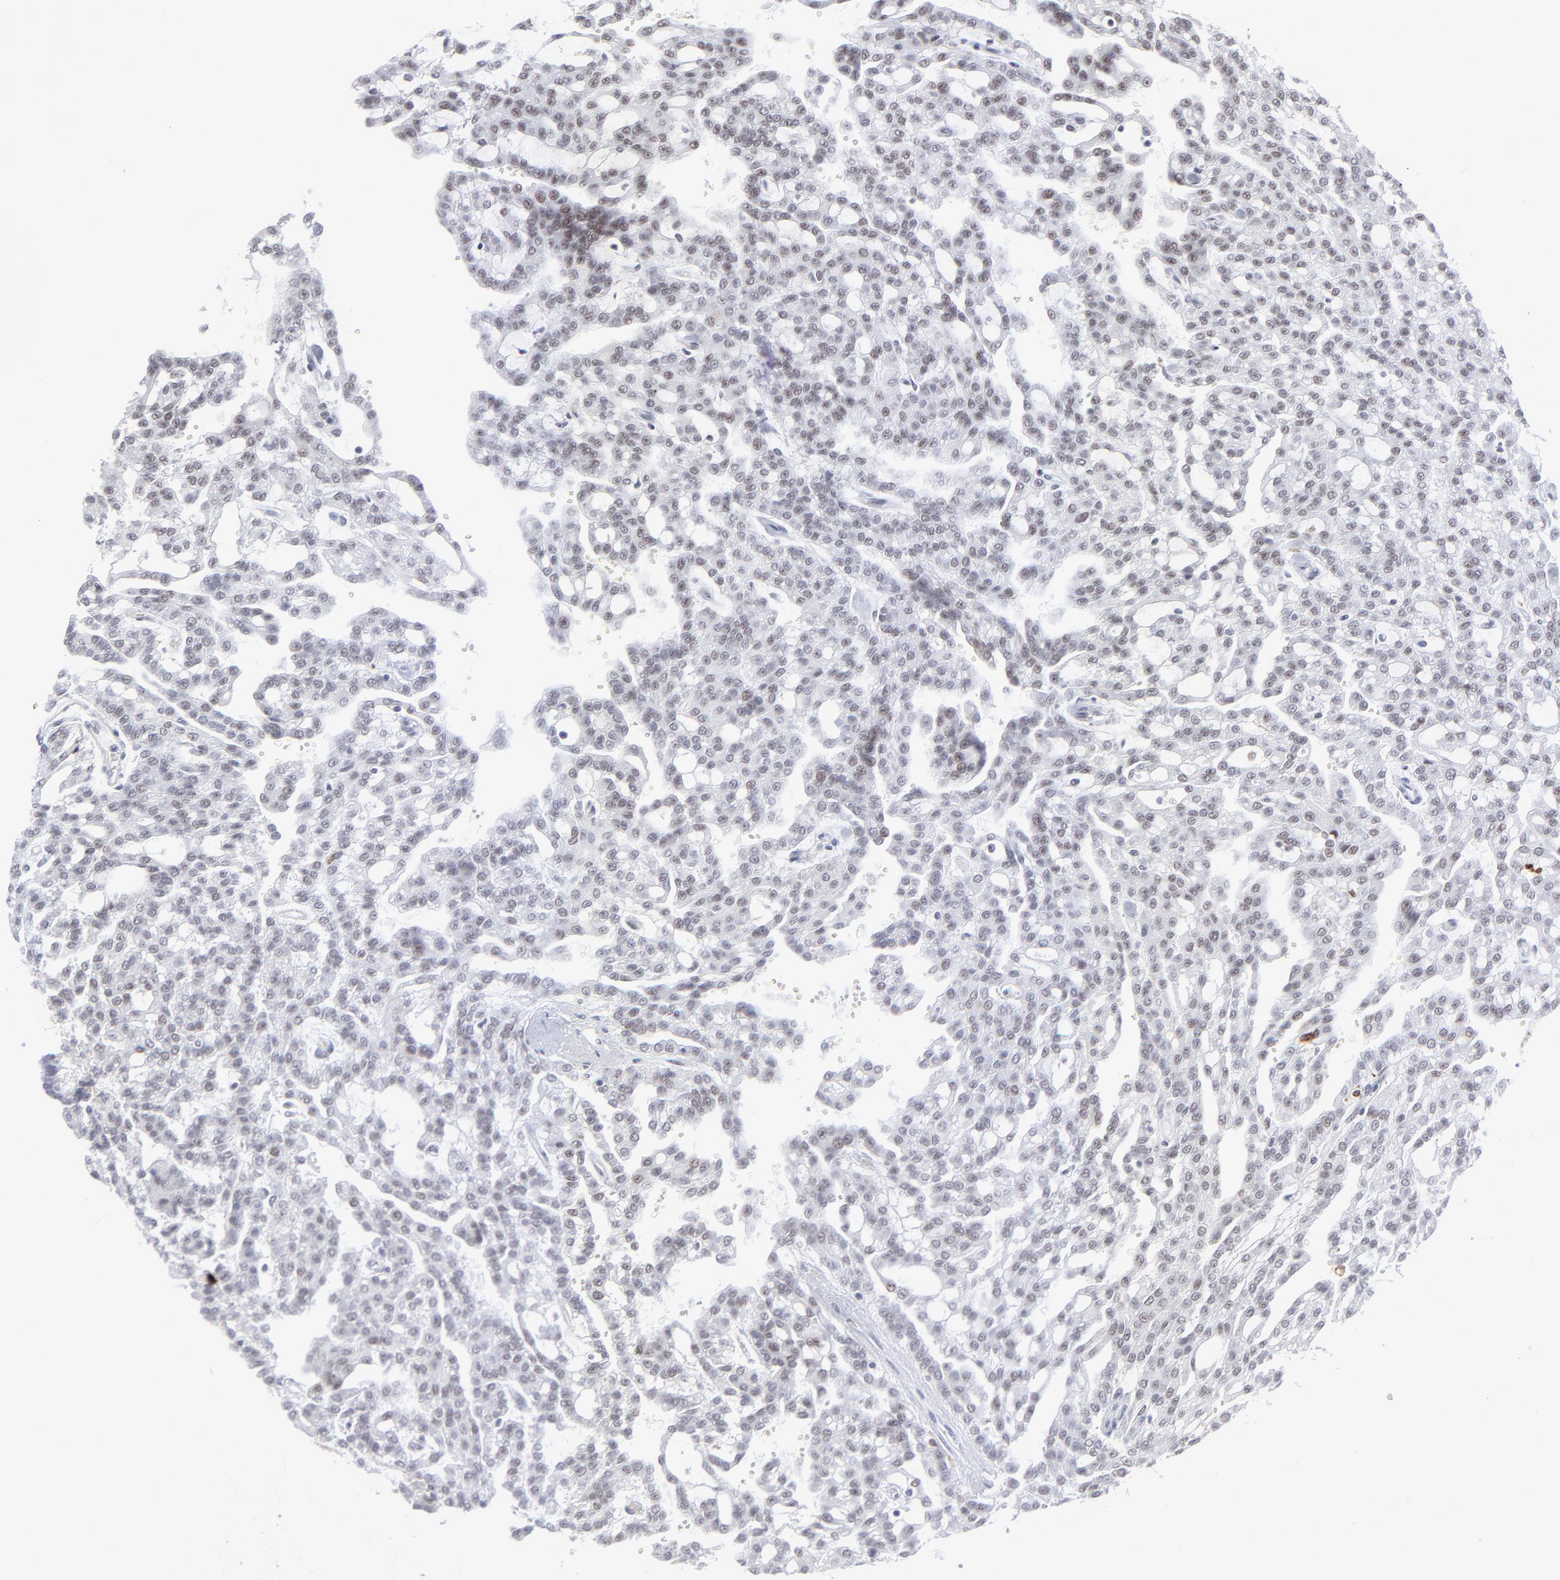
{"staining": {"intensity": "negative", "quantity": "none", "location": "none"}, "tissue": "renal cancer", "cell_type": "Tumor cells", "image_type": "cancer", "snomed": [{"axis": "morphology", "description": "Adenocarcinoma, NOS"}, {"axis": "topography", "description": "Kidney"}], "caption": "High power microscopy histopathology image of an immunohistochemistry (IHC) photomicrograph of renal adenocarcinoma, revealing no significant expression in tumor cells.", "gene": "CCR2", "patient": {"sex": "male", "age": 63}}